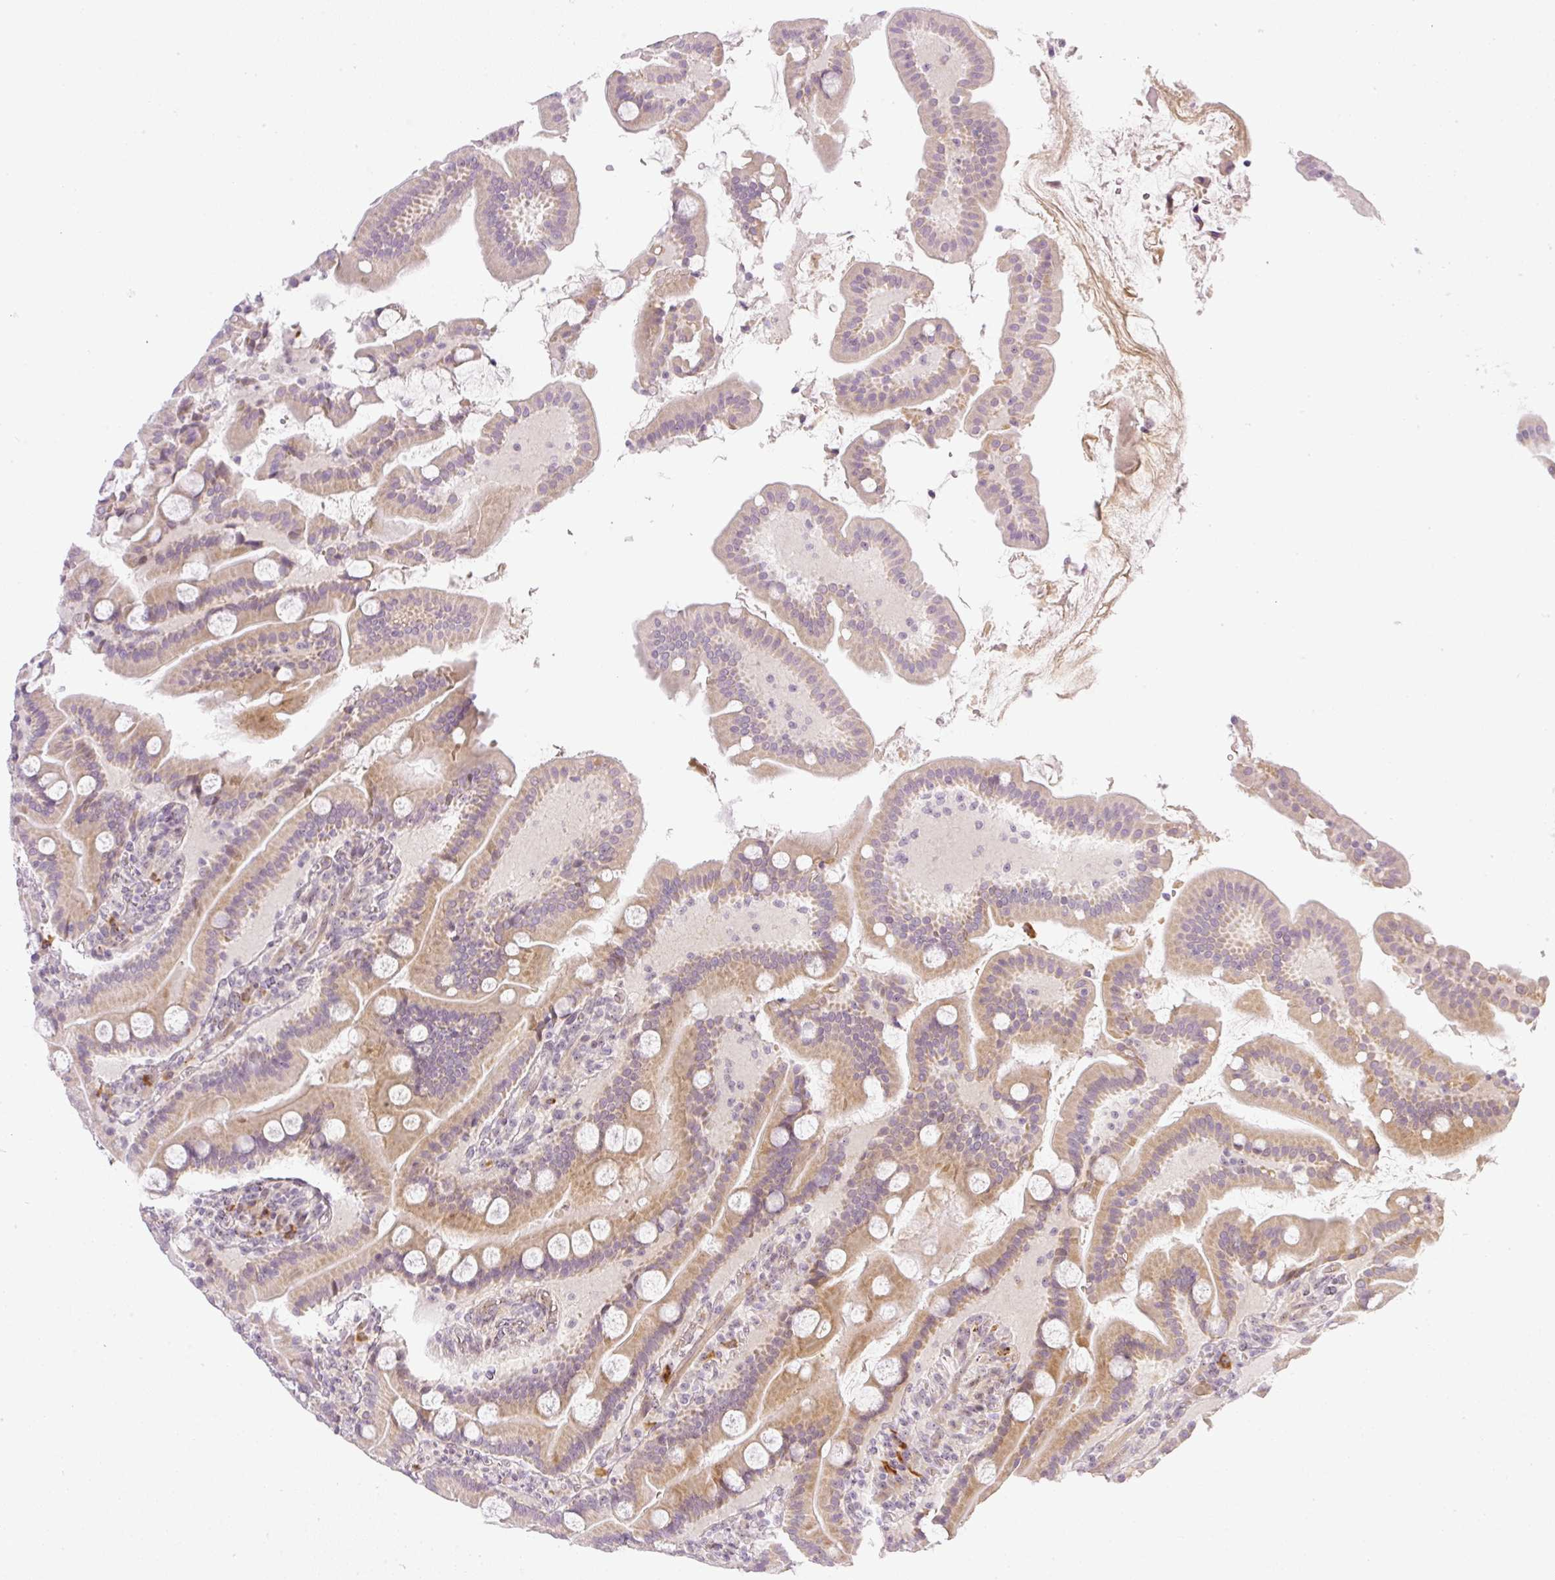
{"staining": {"intensity": "moderate", "quantity": ">75%", "location": "cytoplasmic/membranous,nuclear"}, "tissue": "duodenum", "cell_type": "Glandular cells", "image_type": "normal", "snomed": [{"axis": "morphology", "description": "Normal tissue, NOS"}, {"axis": "topography", "description": "Duodenum"}], "caption": "The immunohistochemical stain labels moderate cytoplasmic/membranous,nuclear expression in glandular cells of normal duodenum. The staining was performed using DAB, with brown indicating positive protein expression. Nuclei are stained blue with hematoxylin.", "gene": "AAR2", "patient": {"sex": "male", "age": 55}}